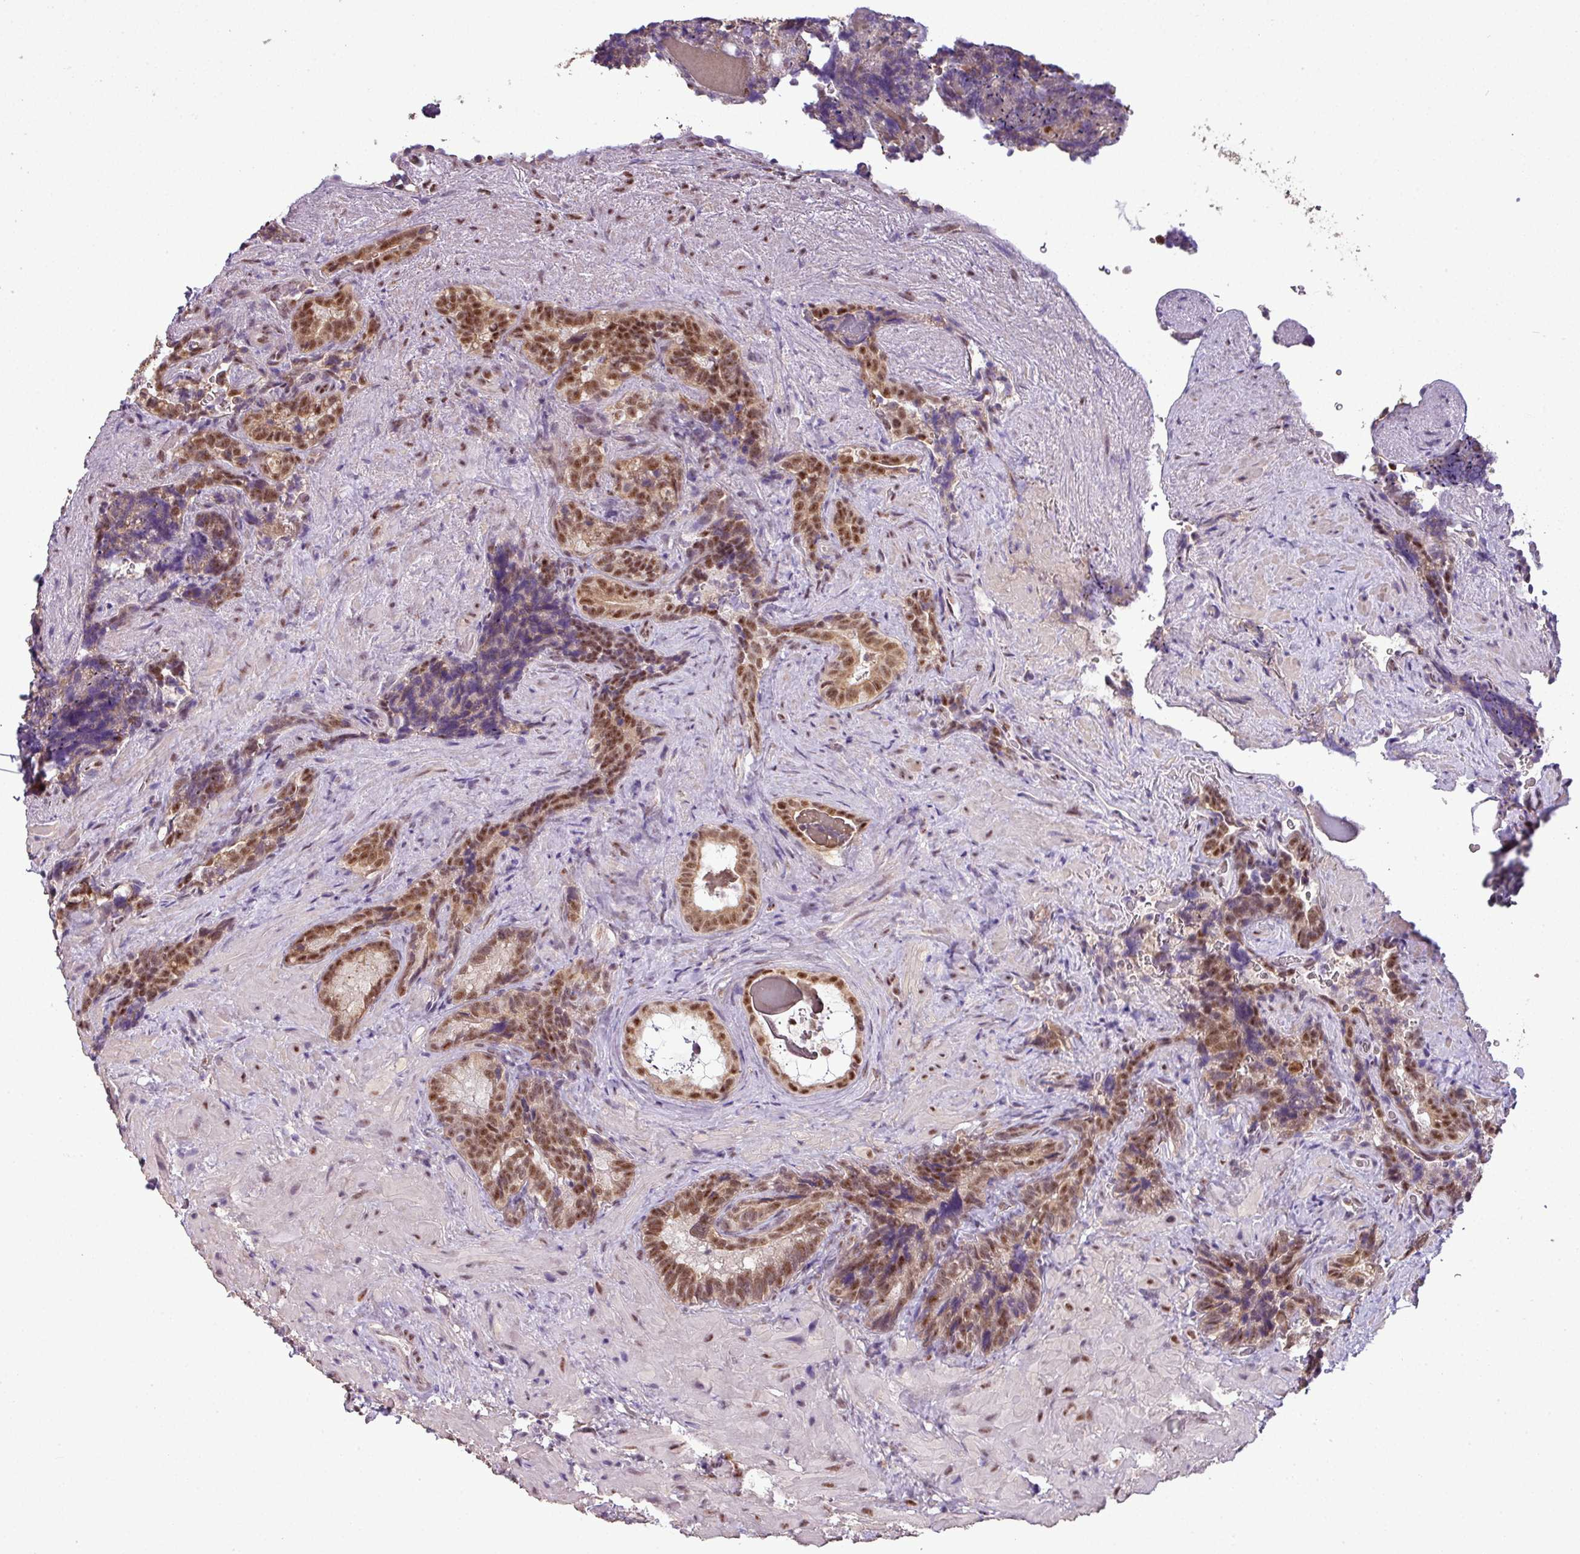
{"staining": {"intensity": "moderate", "quantity": ">75%", "location": "cytoplasmic/membranous,nuclear"}, "tissue": "seminal vesicle", "cell_type": "Glandular cells", "image_type": "normal", "snomed": [{"axis": "morphology", "description": "Normal tissue, NOS"}, {"axis": "topography", "description": "Seminal veicle"}], "caption": "Immunohistochemical staining of benign human seminal vesicle displays moderate cytoplasmic/membranous,nuclear protein staining in about >75% of glandular cells. (Brightfield microscopy of DAB IHC at high magnification).", "gene": "ZNF217", "patient": {"sex": "male", "age": 62}}